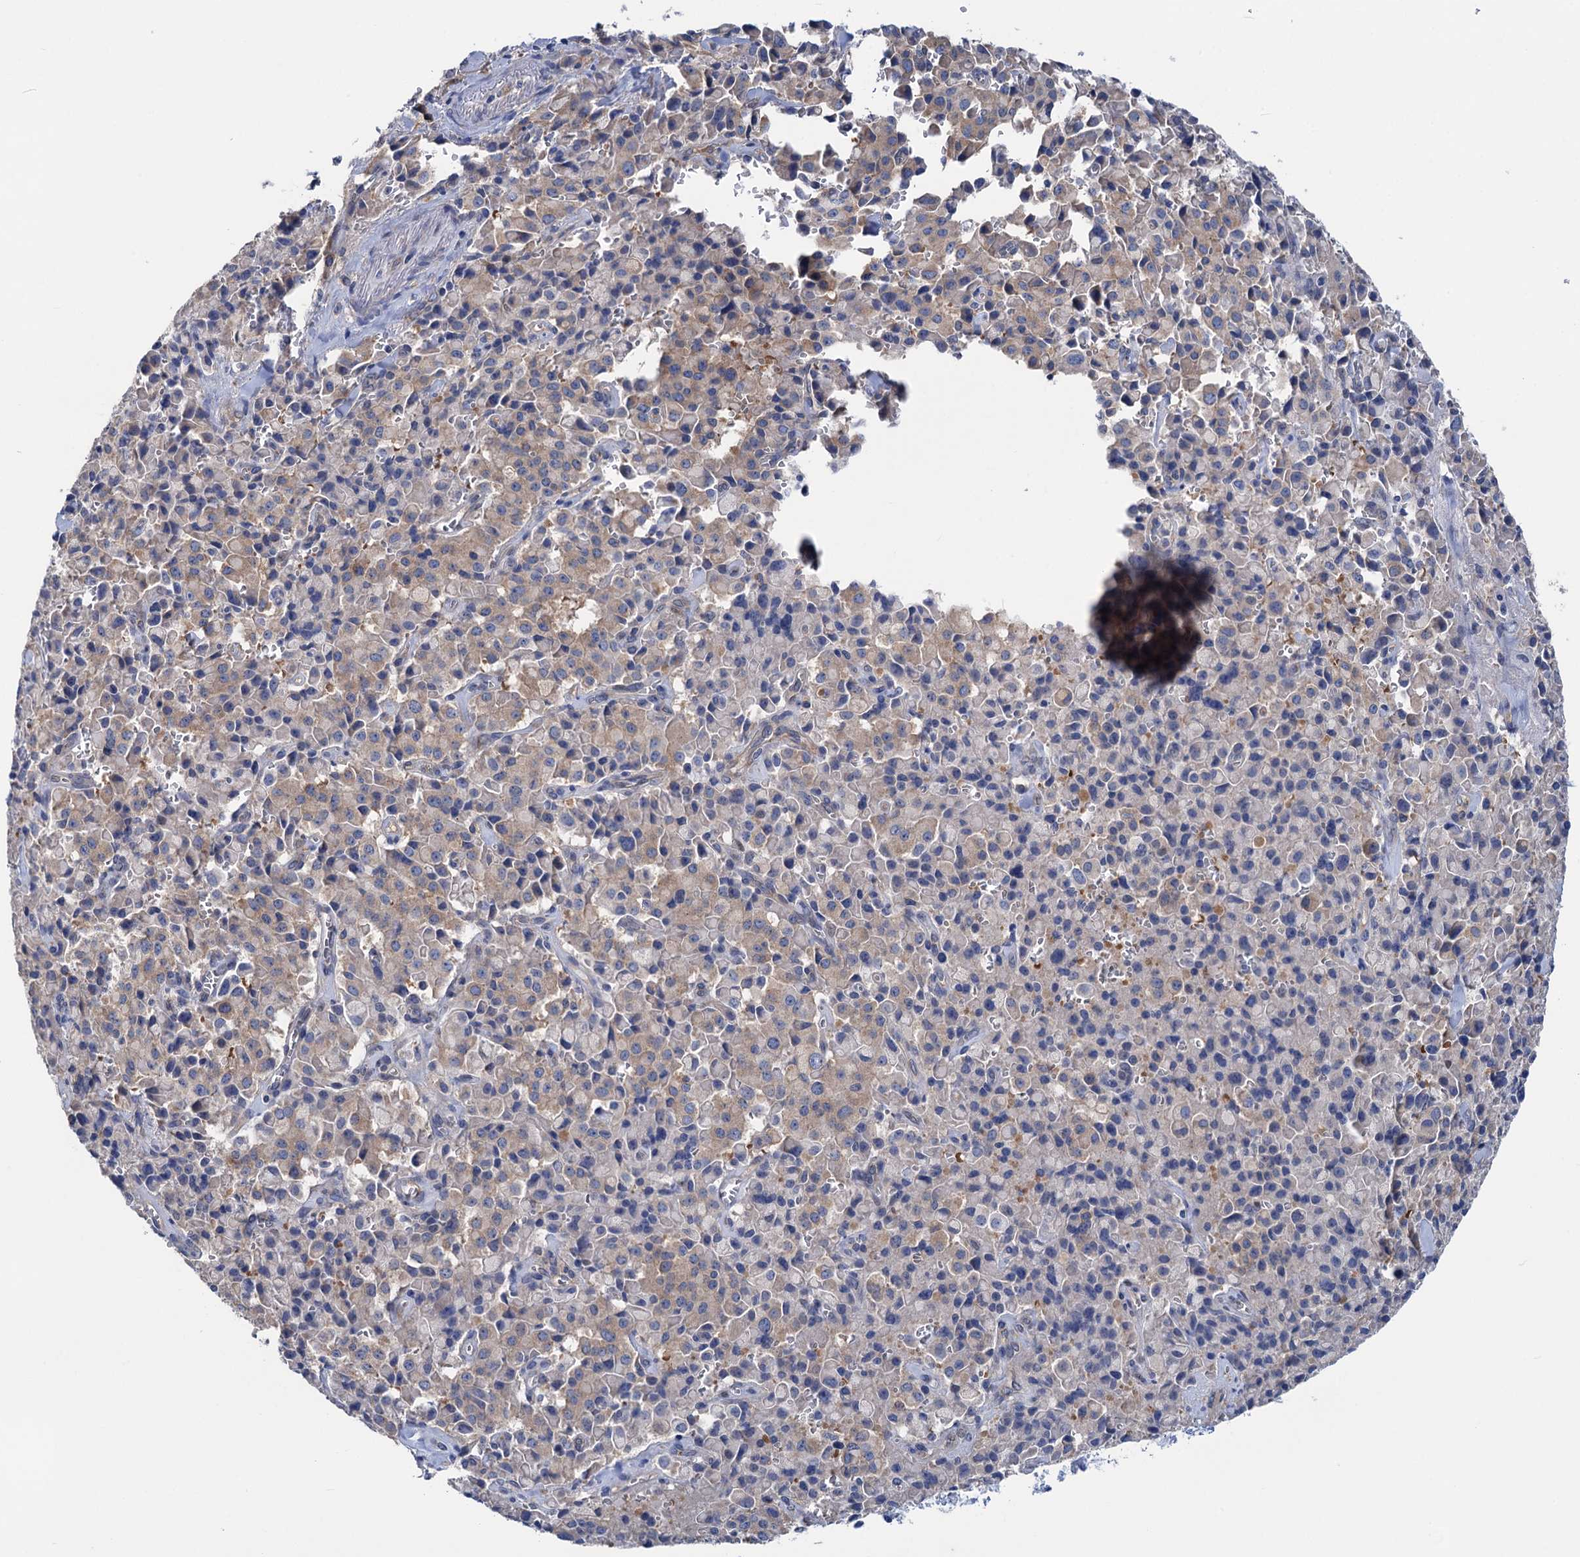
{"staining": {"intensity": "weak", "quantity": "25%-75%", "location": "cytoplasmic/membranous"}, "tissue": "pancreatic cancer", "cell_type": "Tumor cells", "image_type": "cancer", "snomed": [{"axis": "morphology", "description": "Adenocarcinoma, NOS"}, {"axis": "topography", "description": "Pancreas"}], "caption": "Immunohistochemistry micrograph of pancreatic cancer (adenocarcinoma) stained for a protein (brown), which shows low levels of weak cytoplasmic/membranous expression in approximately 25%-75% of tumor cells.", "gene": "ZNRD2", "patient": {"sex": "male", "age": 65}}